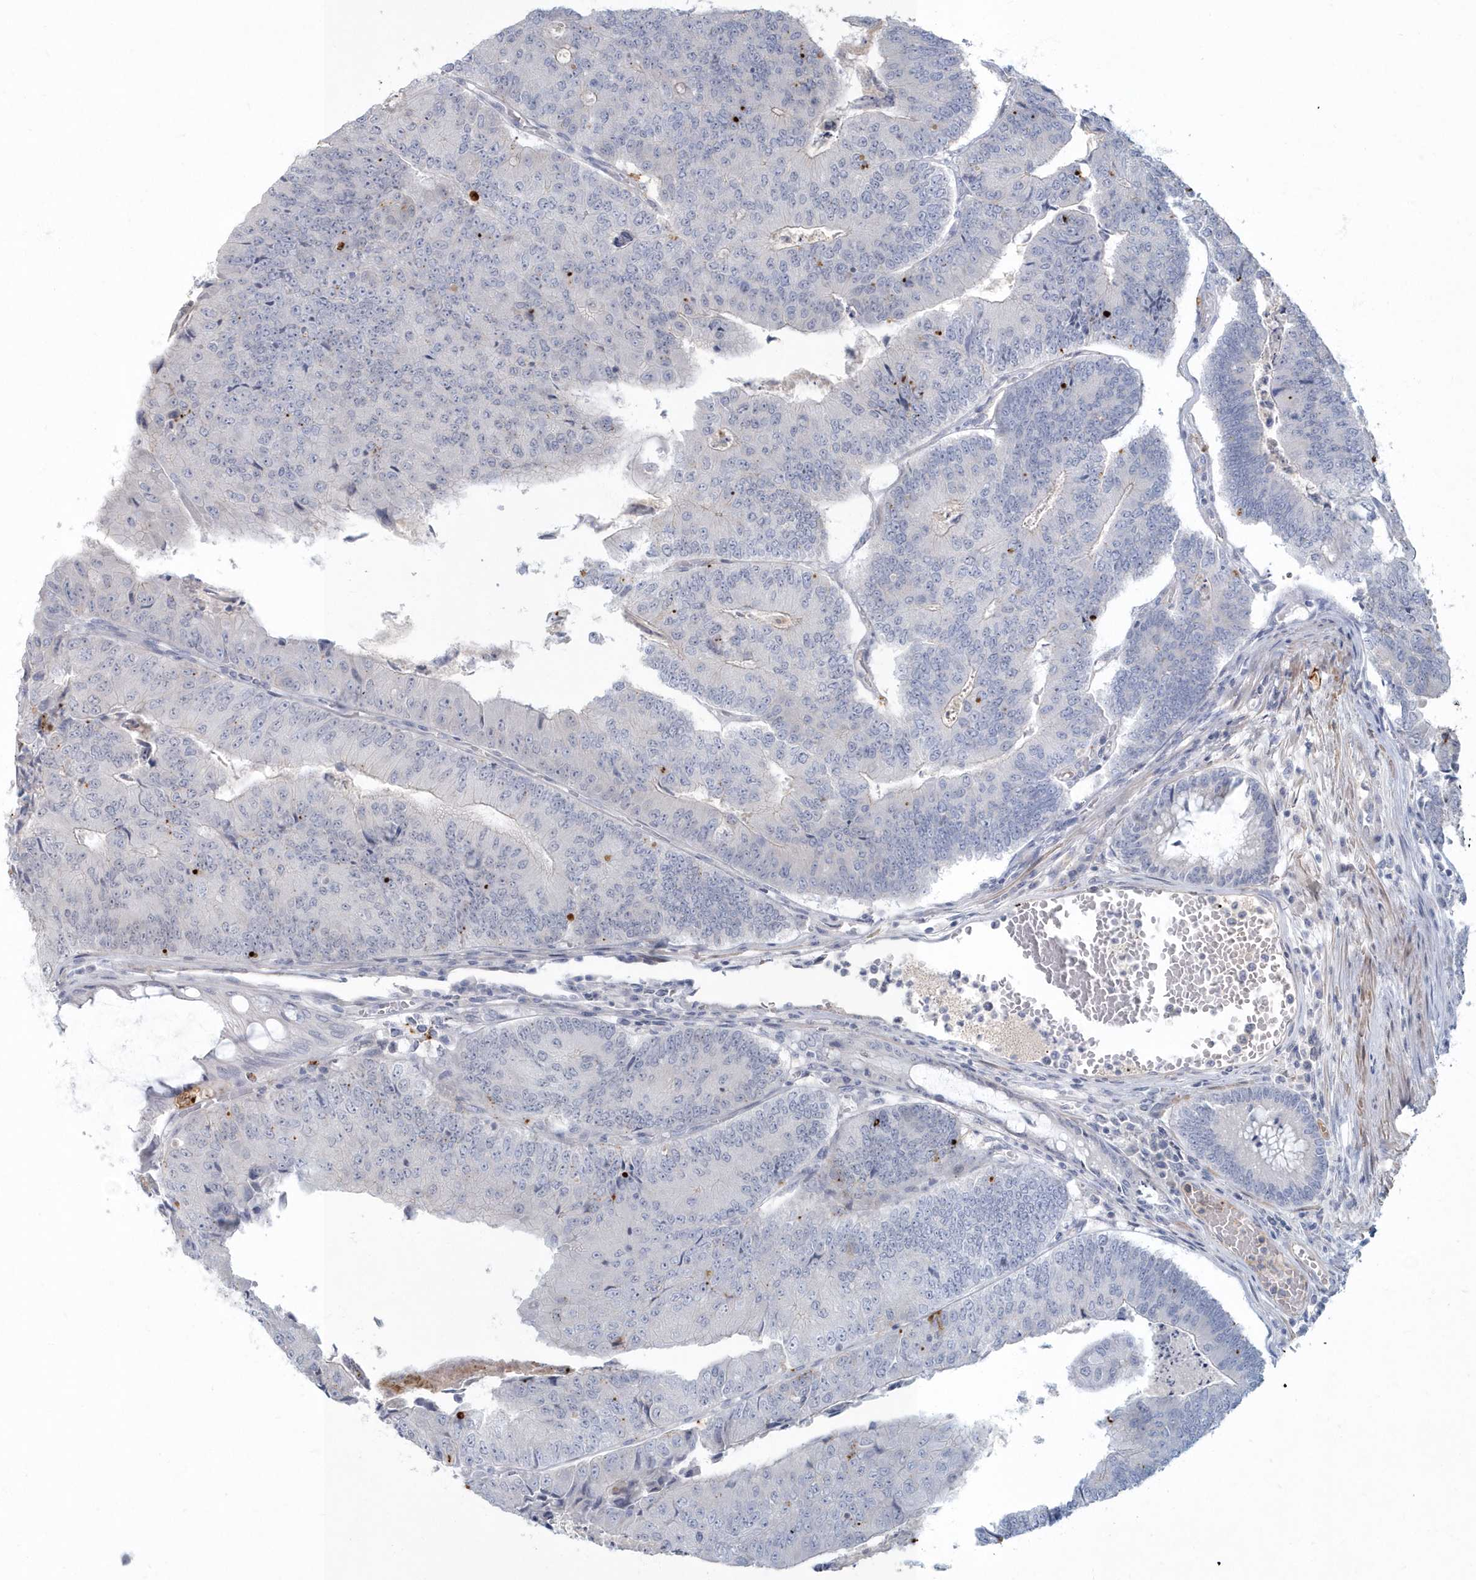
{"staining": {"intensity": "negative", "quantity": "none", "location": "none"}, "tissue": "colorectal cancer", "cell_type": "Tumor cells", "image_type": "cancer", "snomed": [{"axis": "morphology", "description": "Adenocarcinoma, NOS"}, {"axis": "topography", "description": "Colon"}], "caption": "Protein analysis of colorectal cancer exhibits no significant expression in tumor cells.", "gene": "MYOT", "patient": {"sex": "female", "age": 67}}